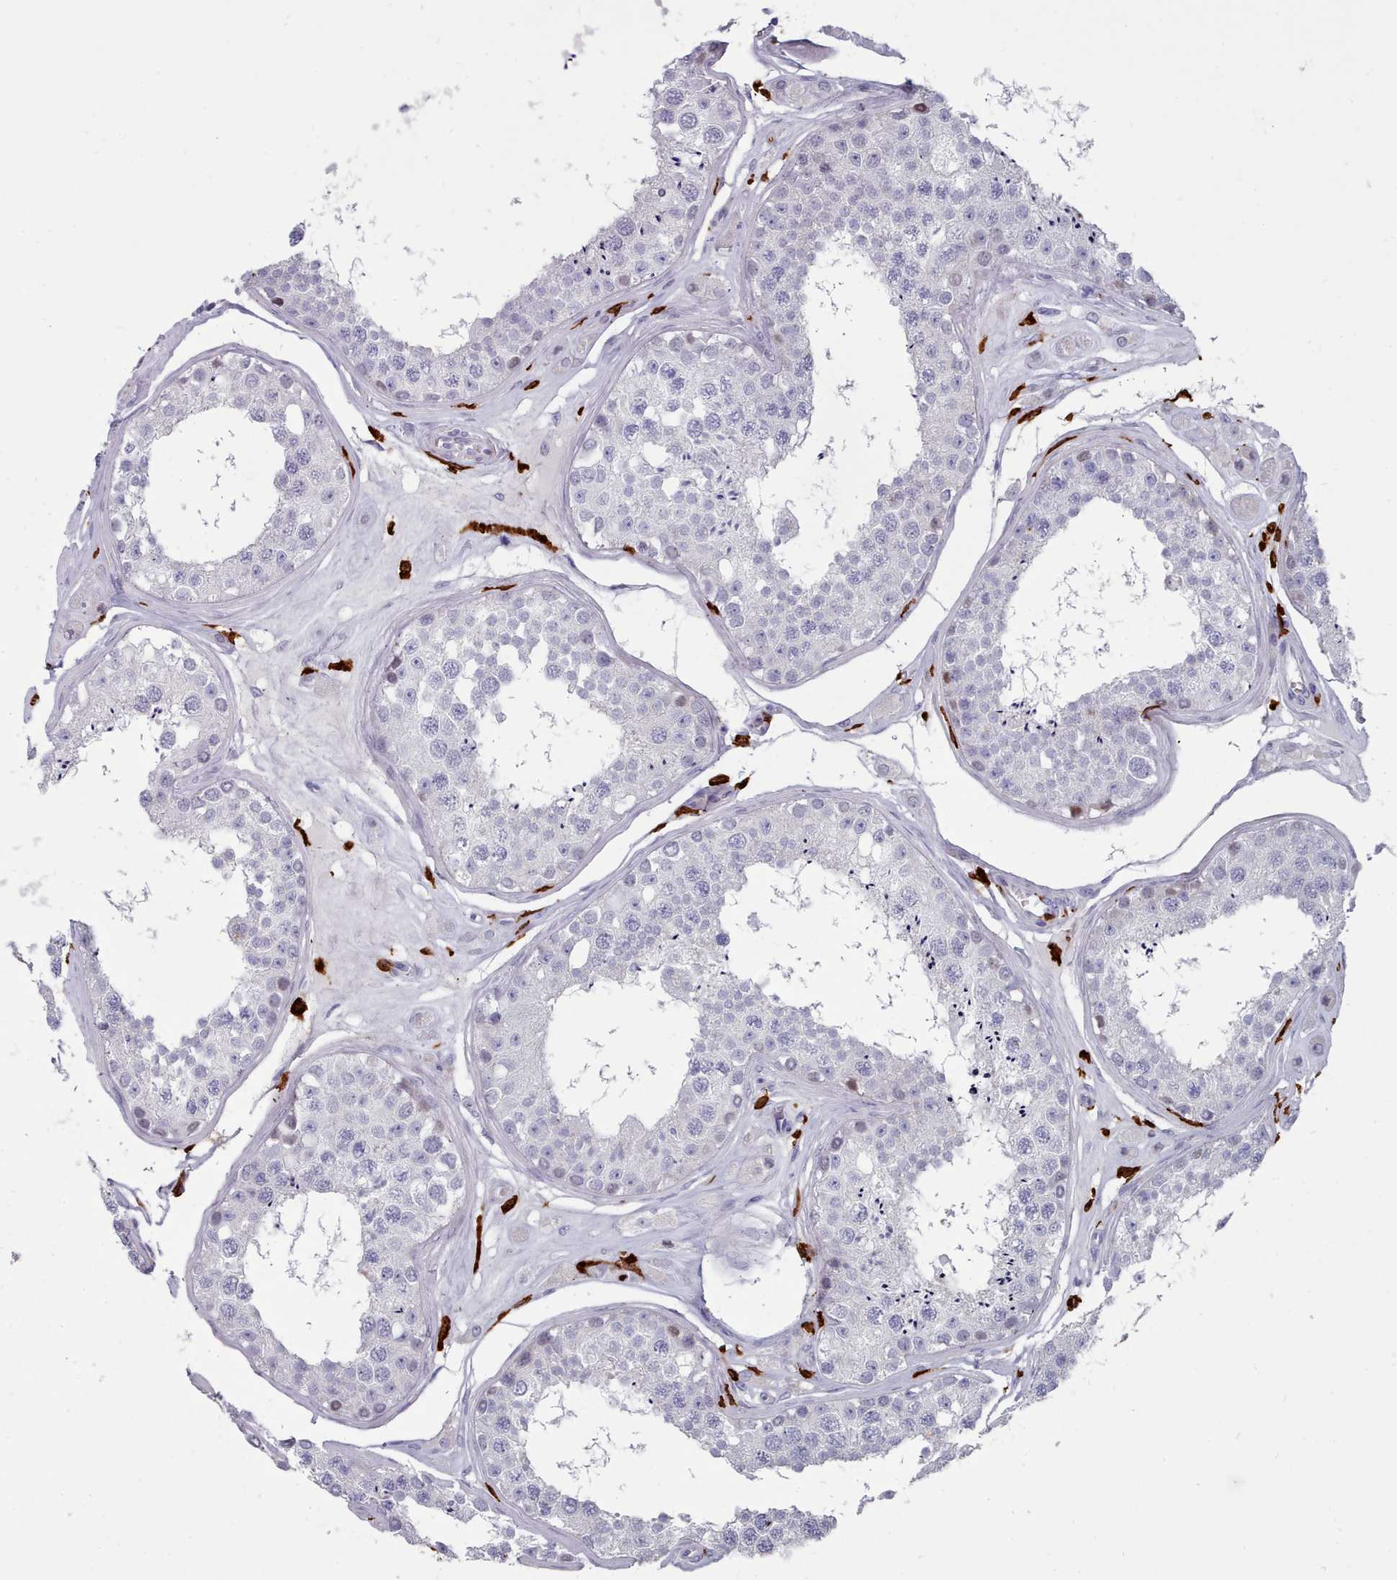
{"staining": {"intensity": "negative", "quantity": "none", "location": "none"}, "tissue": "testis", "cell_type": "Cells in seminiferous ducts", "image_type": "normal", "snomed": [{"axis": "morphology", "description": "Normal tissue, NOS"}, {"axis": "topography", "description": "Testis"}], "caption": "Human testis stained for a protein using immunohistochemistry (IHC) demonstrates no positivity in cells in seminiferous ducts.", "gene": "AIF1", "patient": {"sex": "male", "age": 25}}